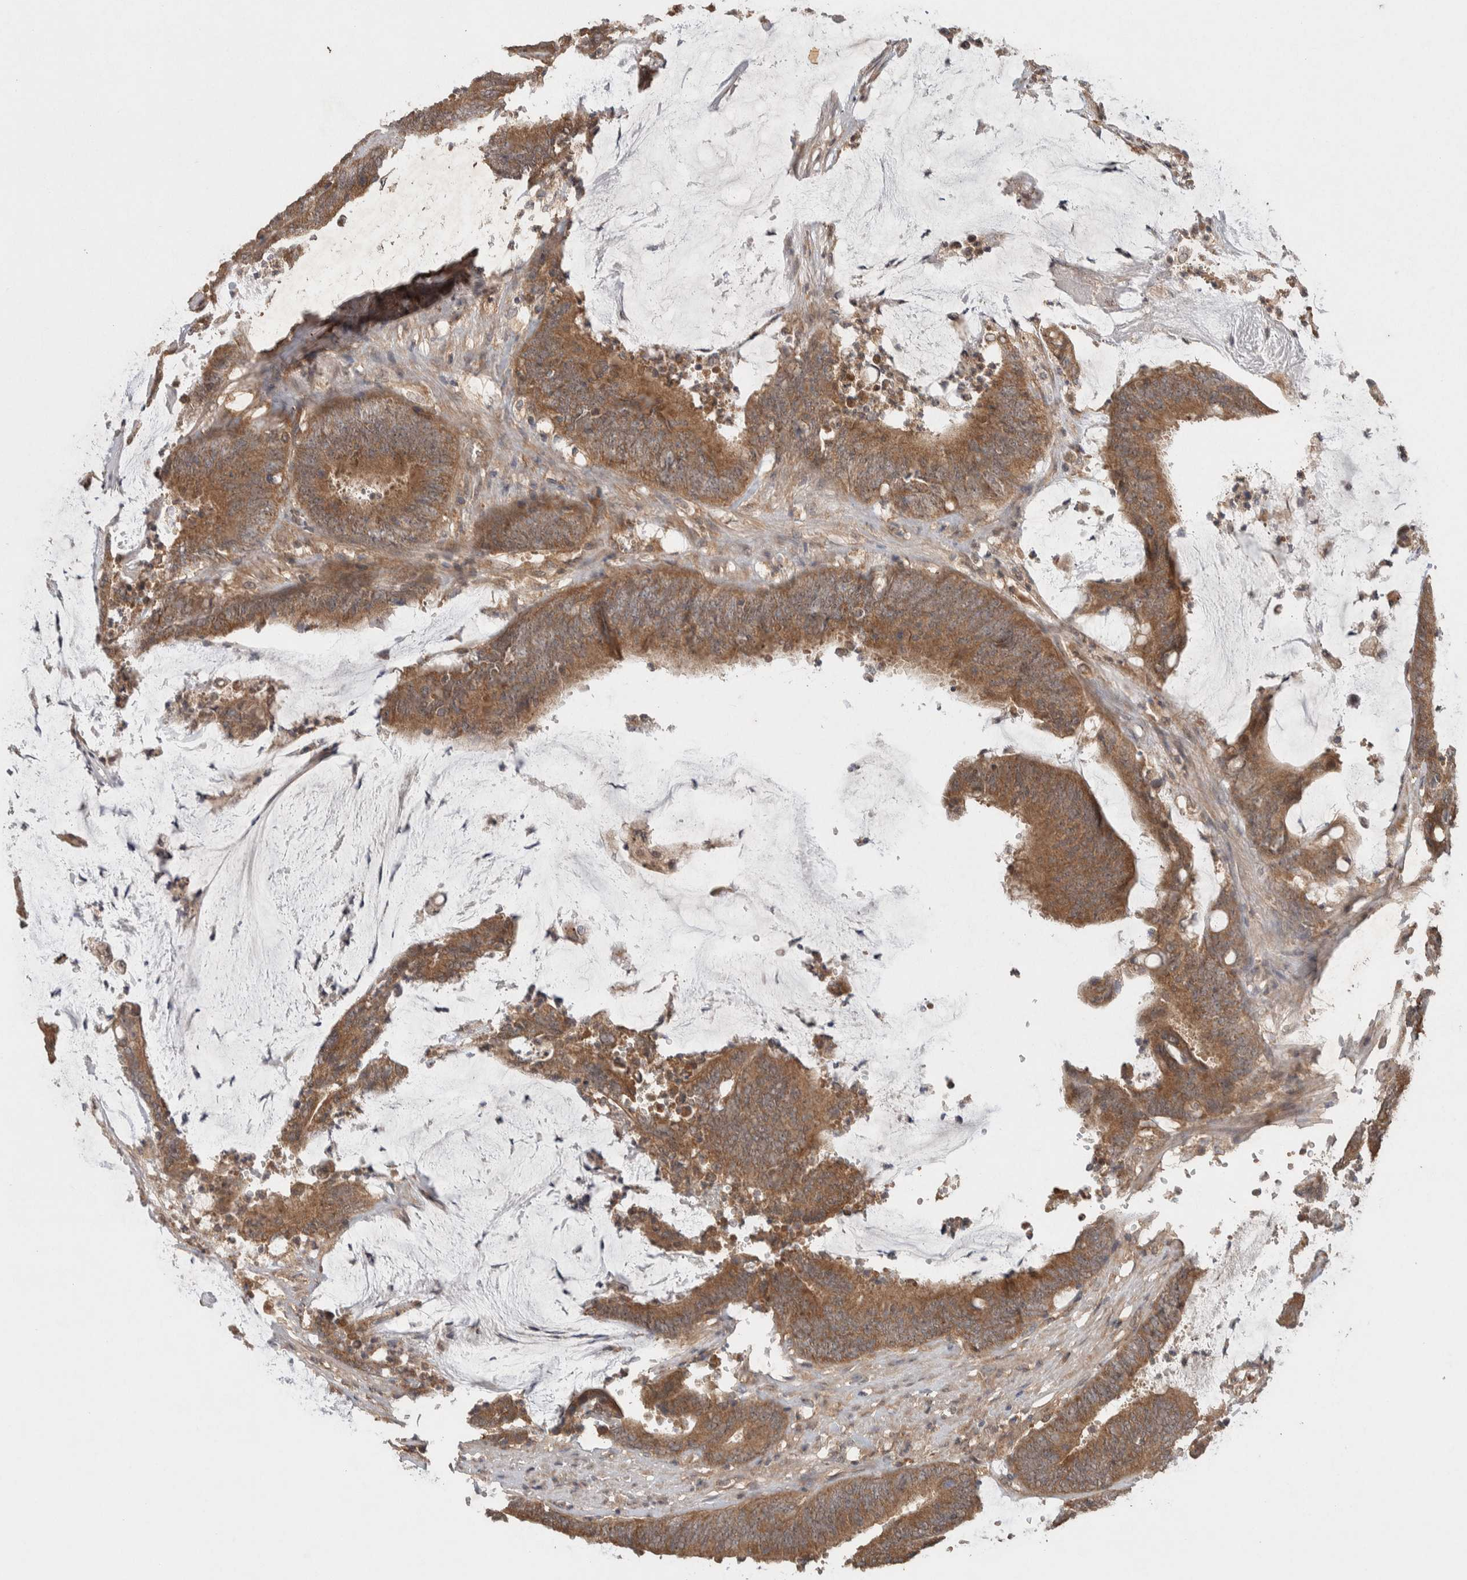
{"staining": {"intensity": "moderate", "quantity": ">75%", "location": "cytoplasmic/membranous"}, "tissue": "colorectal cancer", "cell_type": "Tumor cells", "image_type": "cancer", "snomed": [{"axis": "morphology", "description": "Adenocarcinoma, NOS"}, {"axis": "topography", "description": "Rectum"}], "caption": "Protein expression analysis of human colorectal adenocarcinoma reveals moderate cytoplasmic/membranous positivity in about >75% of tumor cells.", "gene": "KCNJ5", "patient": {"sex": "female", "age": 66}}